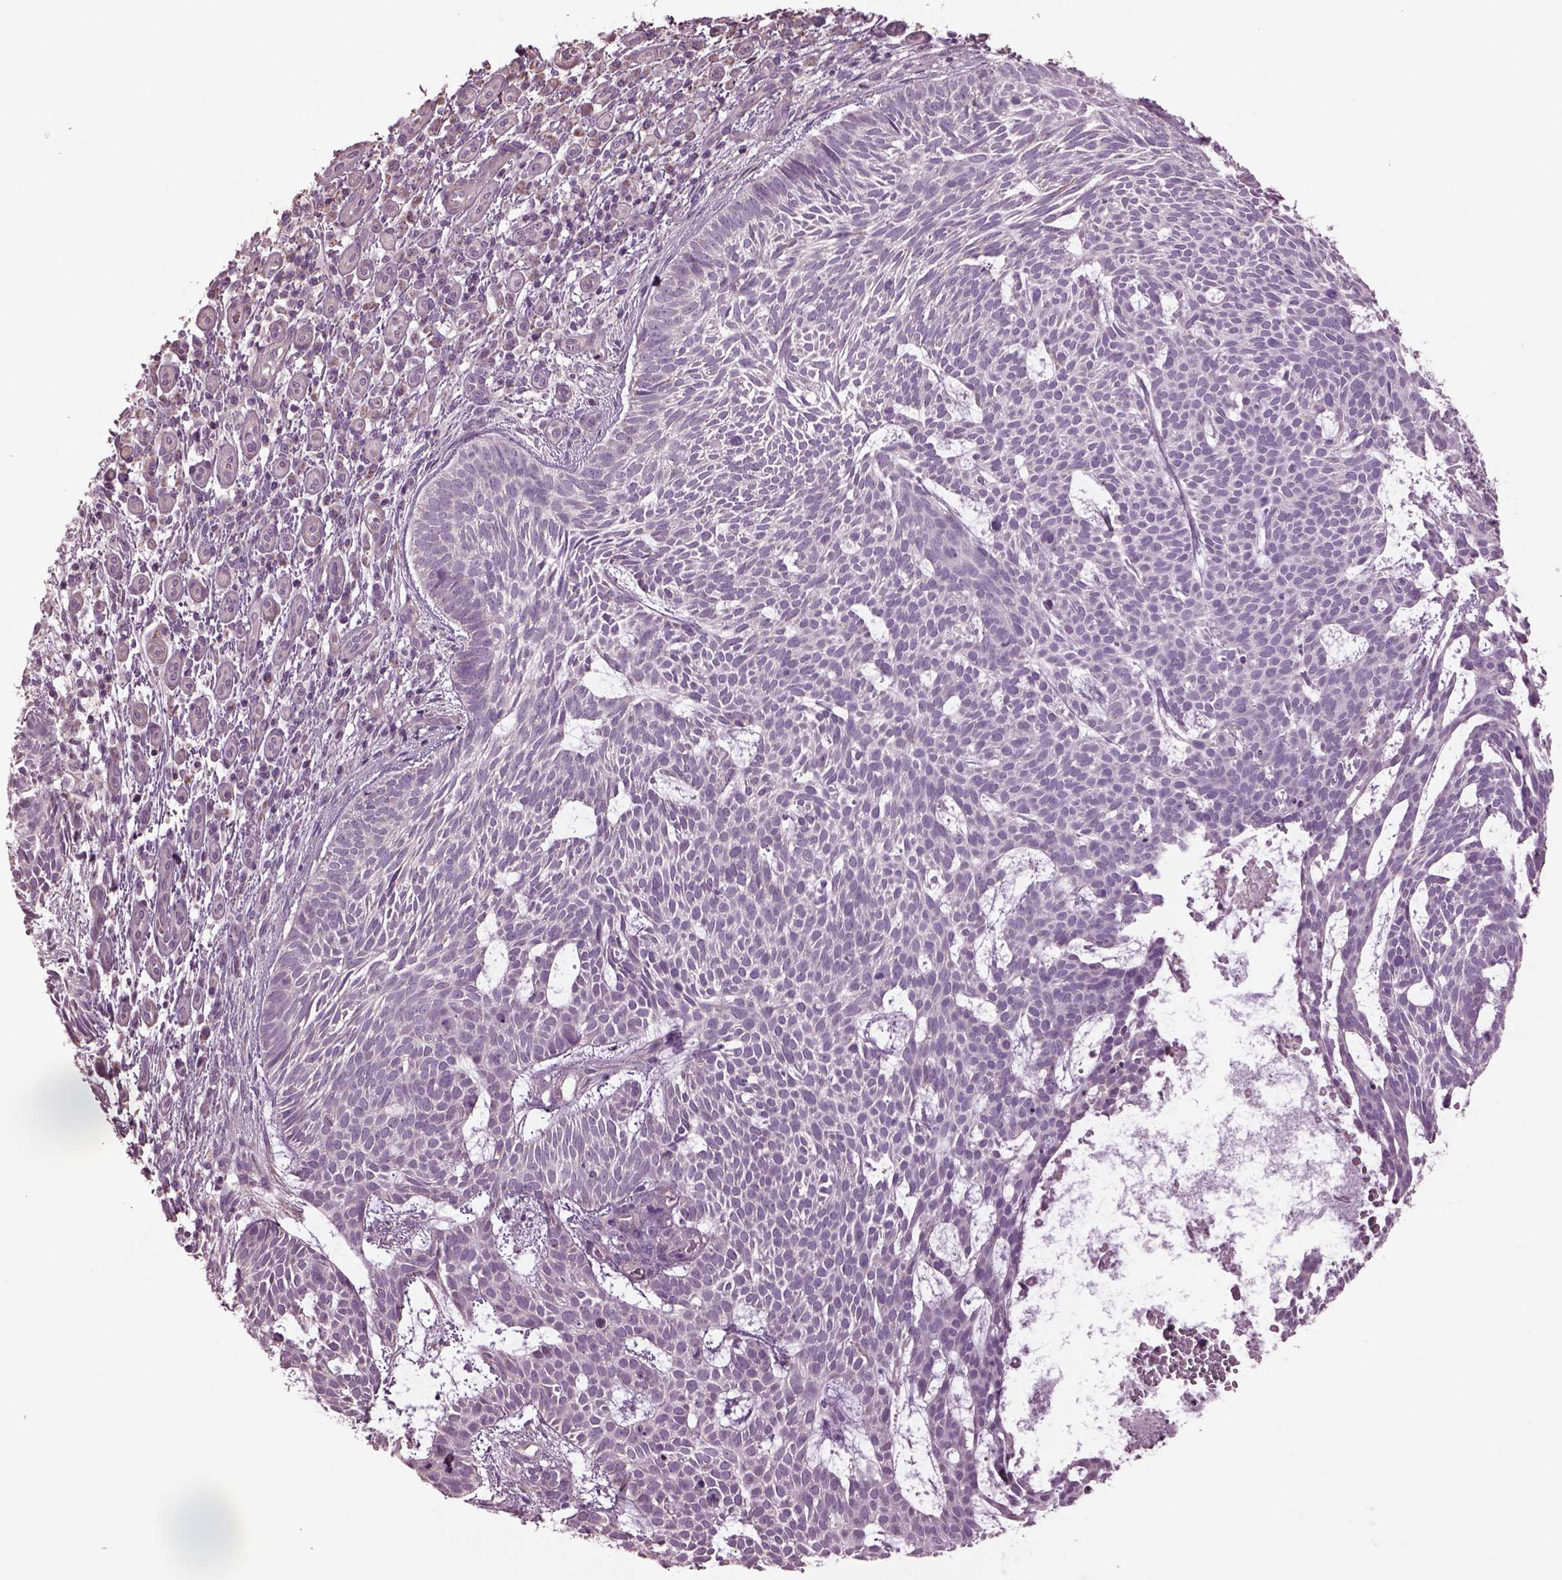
{"staining": {"intensity": "negative", "quantity": "none", "location": "none"}, "tissue": "skin cancer", "cell_type": "Tumor cells", "image_type": "cancer", "snomed": [{"axis": "morphology", "description": "Basal cell carcinoma"}, {"axis": "topography", "description": "Skin"}], "caption": "Immunohistochemical staining of skin basal cell carcinoma shows no significant expression in tumor cells.", "gene": "SPATA7", "patient": {"sex": "male", "age": 59}}